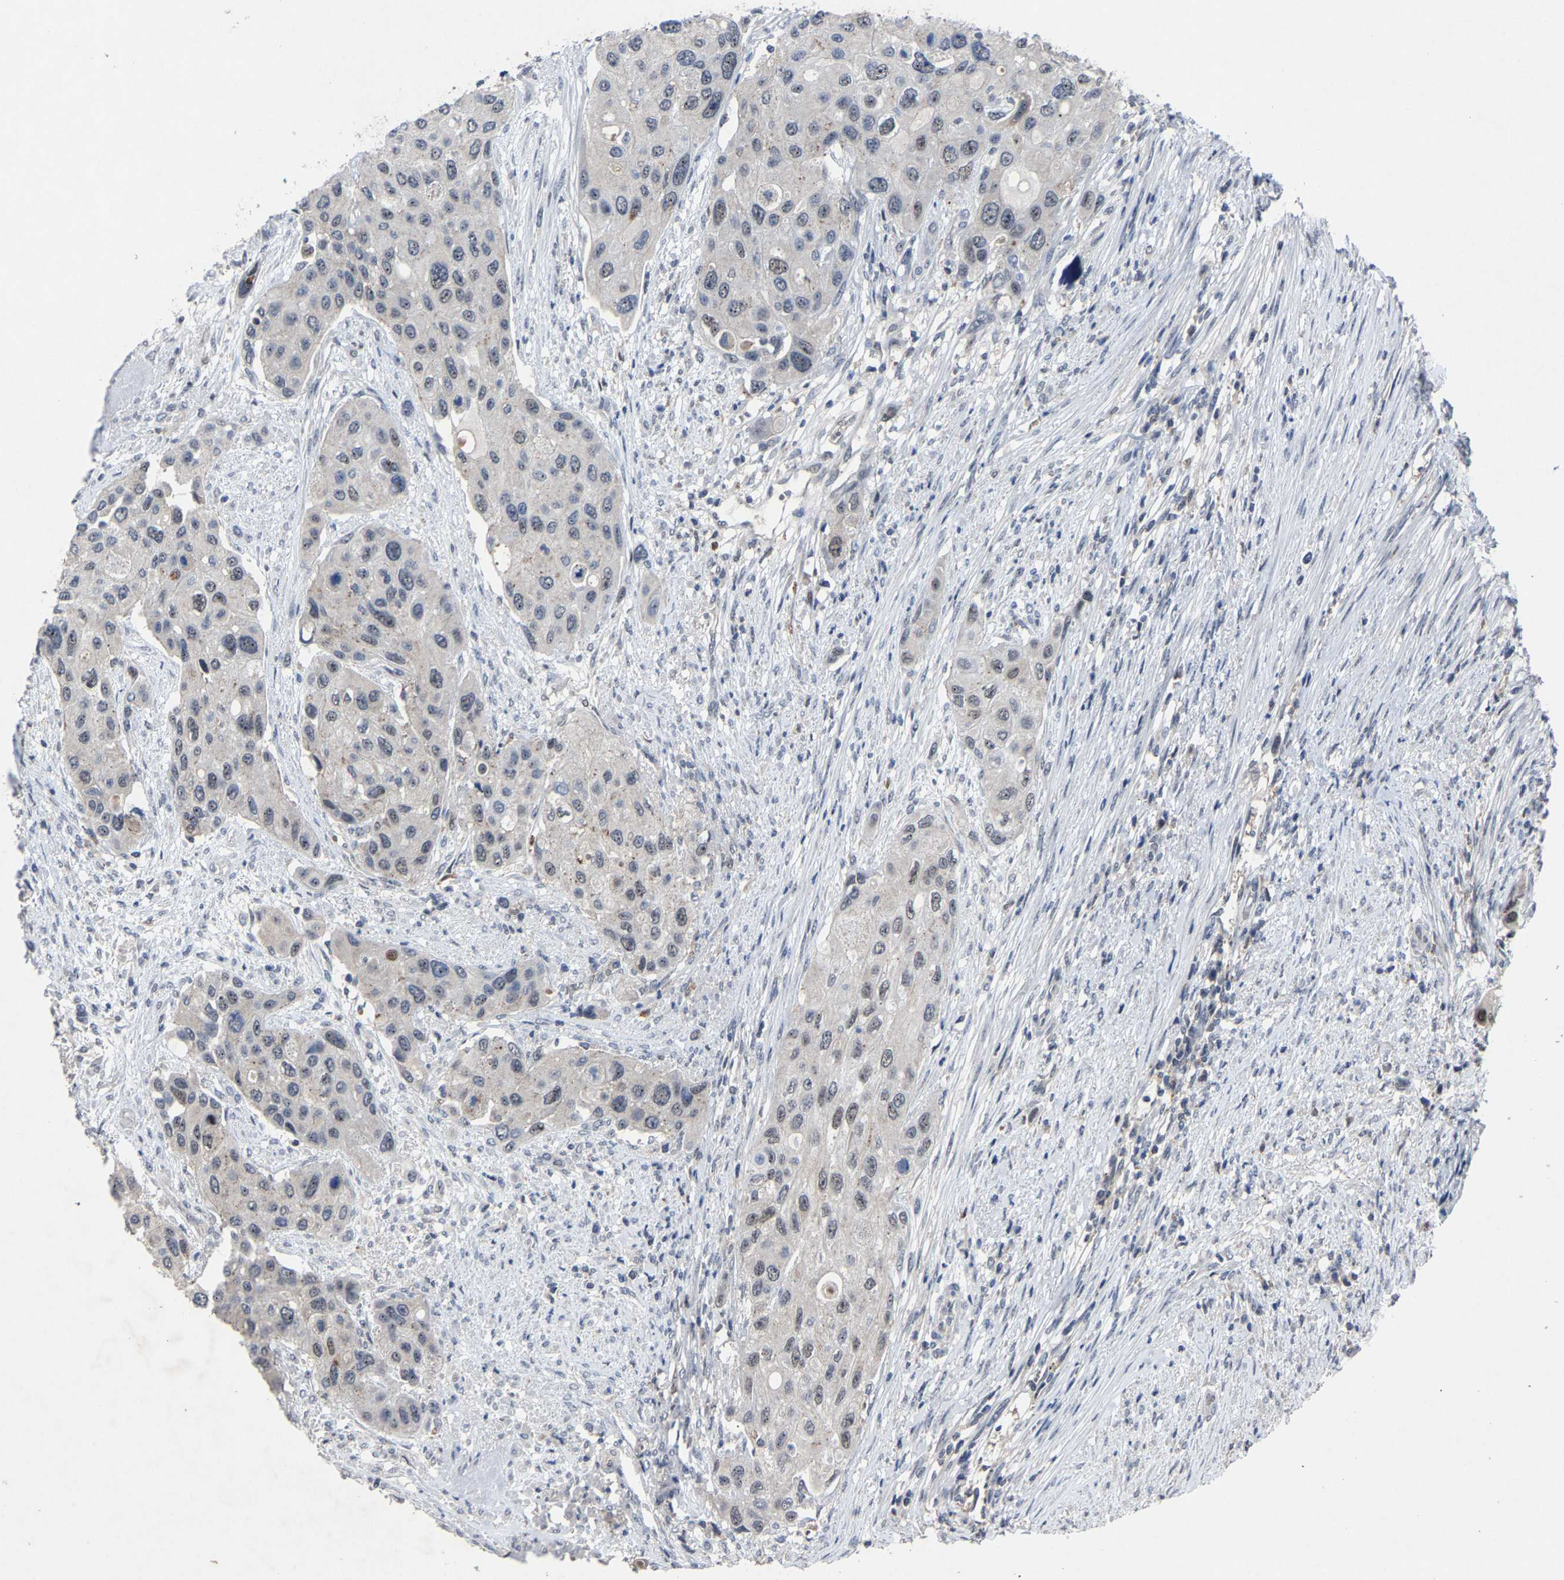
{"staining": {"intensity": "weak", "quantity": "<25%", "location": "nuclear"}, "tissue": "urothelial cancer", "cell_type": "Tumor cells", "image_type": "cancer", "snomed": [{"axis": "morphology", "description": "Urothelial carcinoma, High grade"}, {"axis": "topography", "description": "Urinary bladder"}], "caption": "Image shows no significant protein expression in tumor cells of urothelial cancer. Brightfield microscopy of immunohistochemistry (IHC) stained with DAB (3,3'-diaminobenzidine) (brown) and hematoxylin (blue), captured at high magnification.", "gene": "LSM8", "patient": {"sex": "female", "age": 56}}